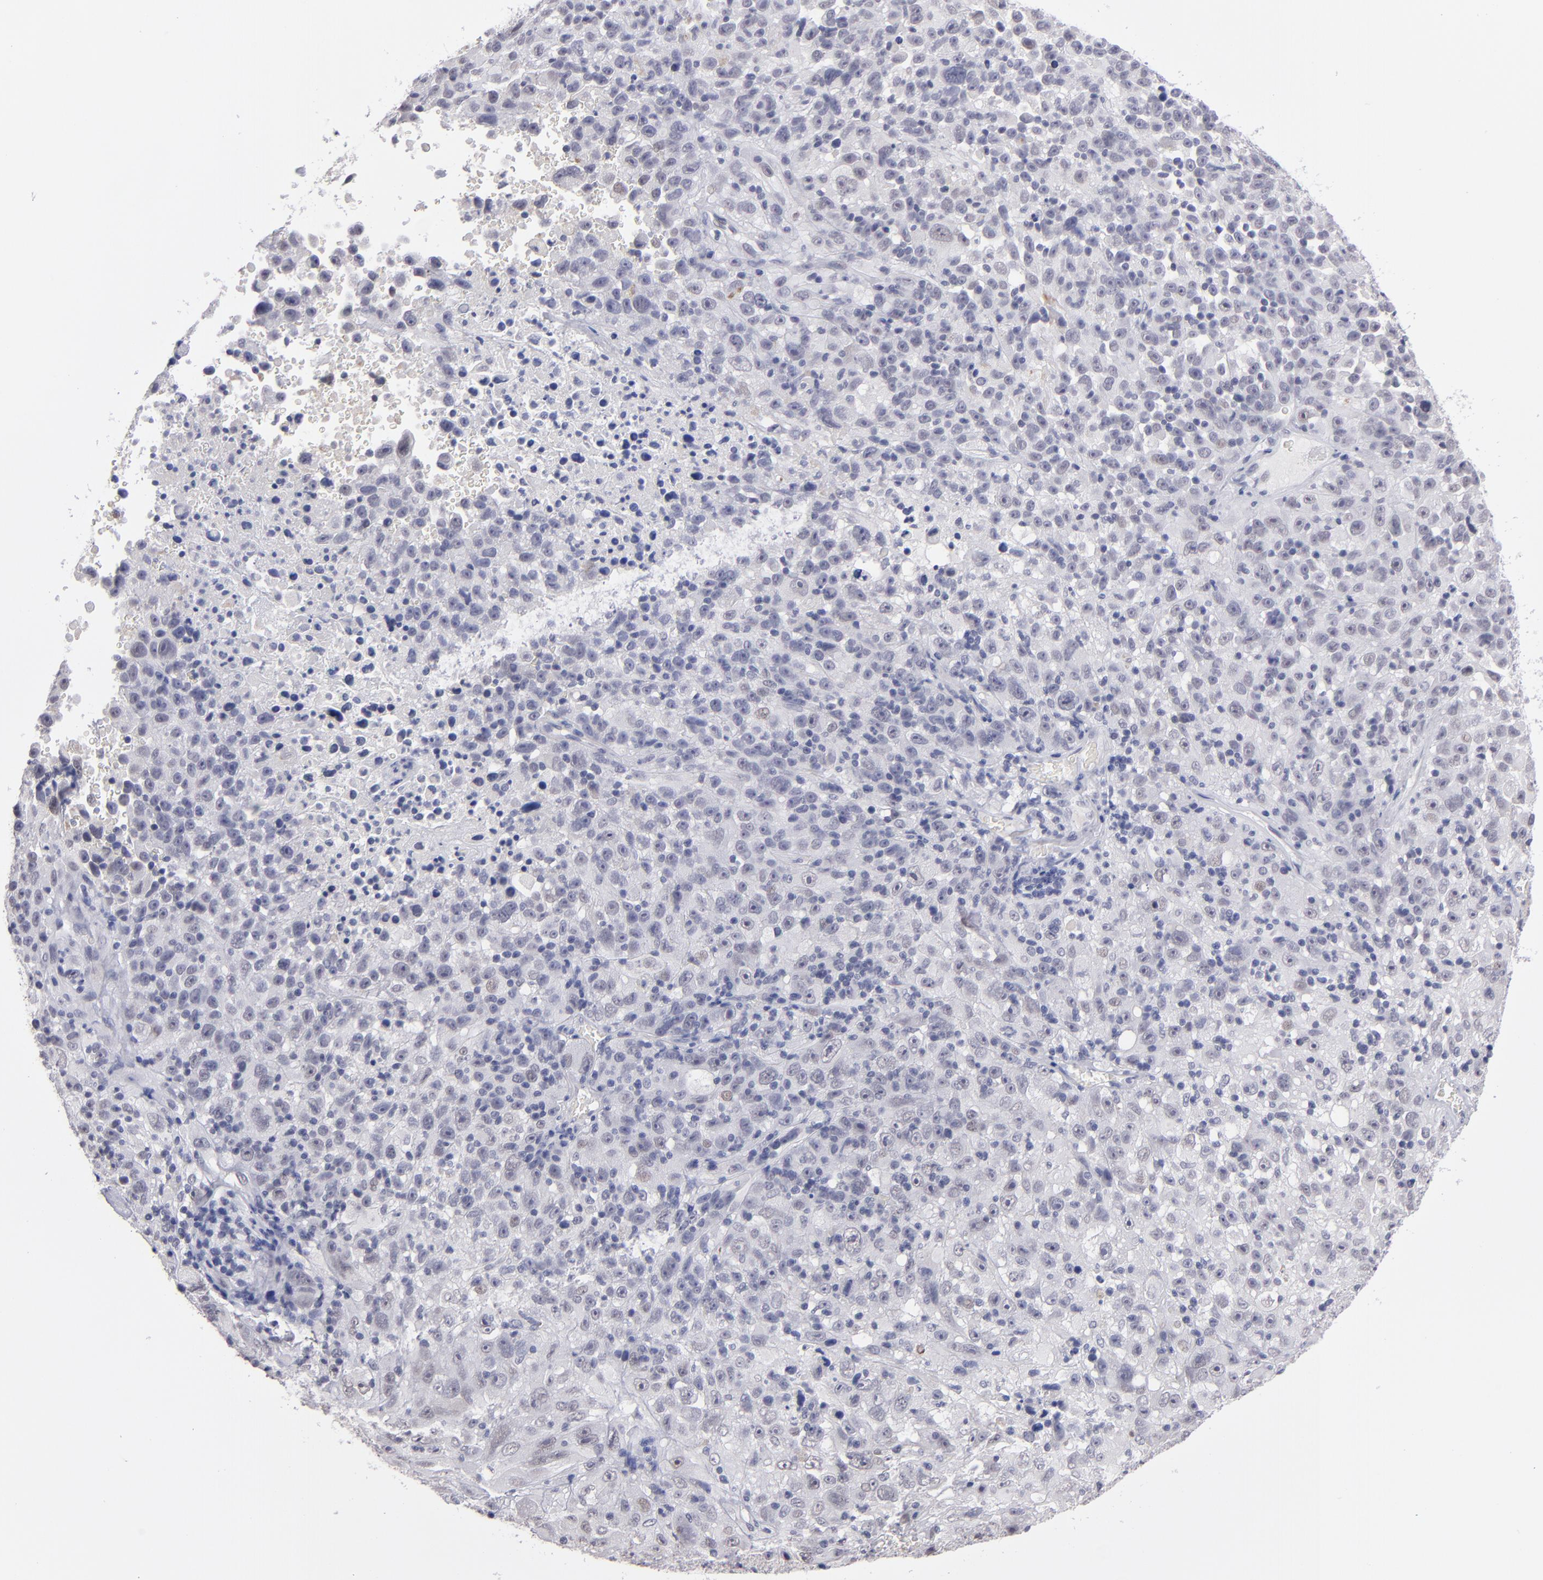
{"staining": {"intensity": "weak", "quantity": "25%-75%", "location": "cytoplasmic/membranous,nuclear"}, "tissue": "melanoma", "cell_type": "Tumor cells", "image_type": "cancer", "snomed": [{"axis": "morphology", "description": "Malignant melanoma, Metastatic site"}, {"axis": "topography", "description": "Cerebral cortex"}], "caption": "Immunohistochemical staining of malignant melanoma (metastatic site) demonstrates low levels of weak cytoplasmic/membranous and nuclear expression in about 25%-75% of tumor cells.", "gene": "TEX11", "patient": {"sex": "female", "age": 52}}